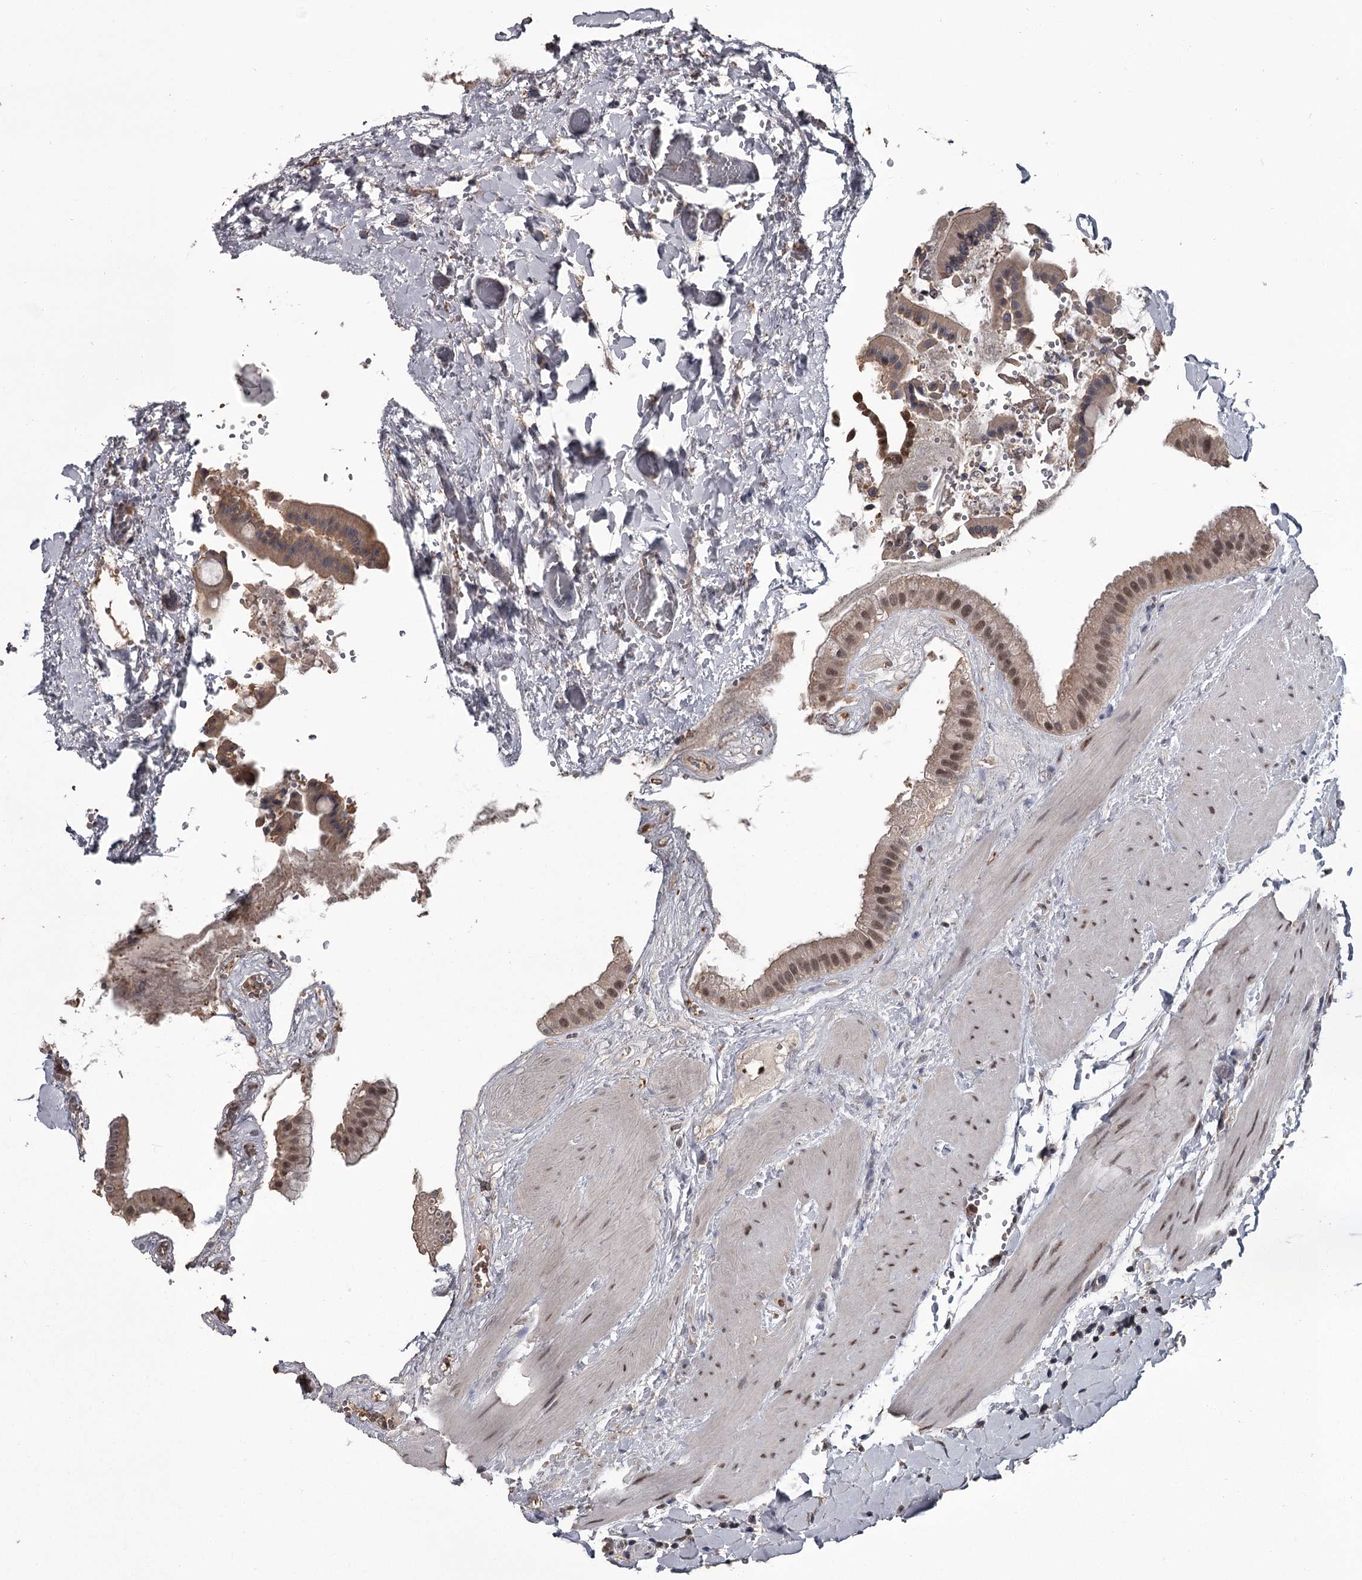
{"staining": {"intensity": "moderate", "quantity": ">75%", "location": "cytoplasmic/membranous,nuclear"}, "tissue": "gallbladder", "cell_type": "Glandular cells", "image_type": "normal", "snomed": [{"axis": "morphology", "description": "Normal tissue, NOS"}, {"axis": "topography", "description": "Gallbladder"}], "caption": "This photomicrograph shows normal gallbladder stained with IHC to label a protein in brown. The cytoplasmic/membranous,nuclear of glandular cells show moderate positivity for the protein. Nuclei are counter-stained blue.", "gene": "PRPF40B", "patient": {"sex": "male", "age": 55}}